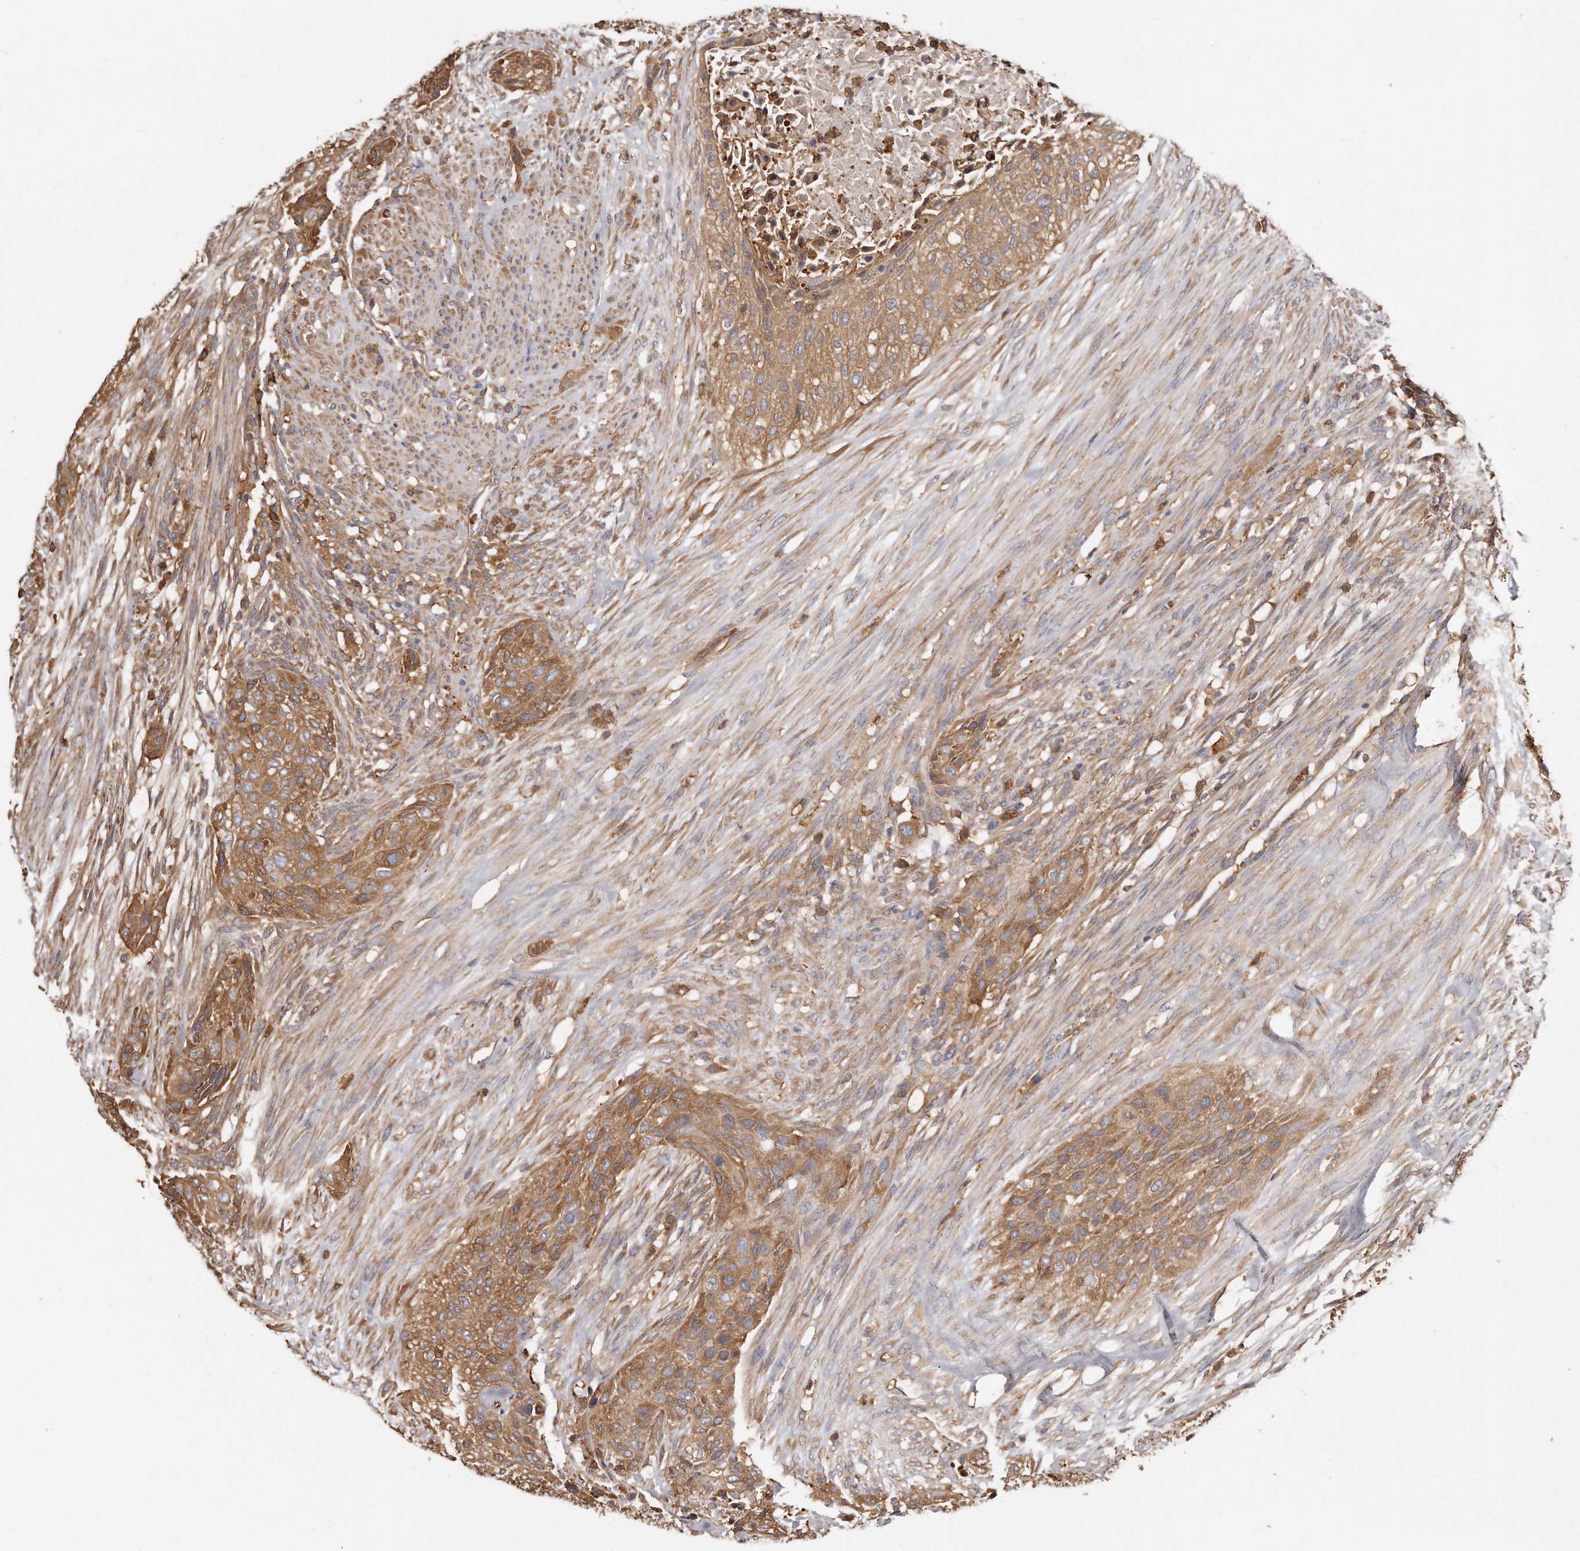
{"staining": {"intensity": "strong", "quantity": ">75%", "location": "cytoplasmic/membranous"}, "tissue": "urothelial cancer", "cell_type": "Tumor cells", "image_type": "cancer", "snomed": [{"axis": "morphology", "description": "Urothelial carcinoma, High grade"}, {"axis": "topography", "description": "Urinary bladder"}], "caption": "Tumor cells show strong cytoplasmic/membranous expression in about >75% of cells in urothelial carcinoma (high-grade). (DAB = brown stain, brightfield microscopy at high magnification).", "gene": "CAP1", "patient": {"sex": "male", "age": 35}}